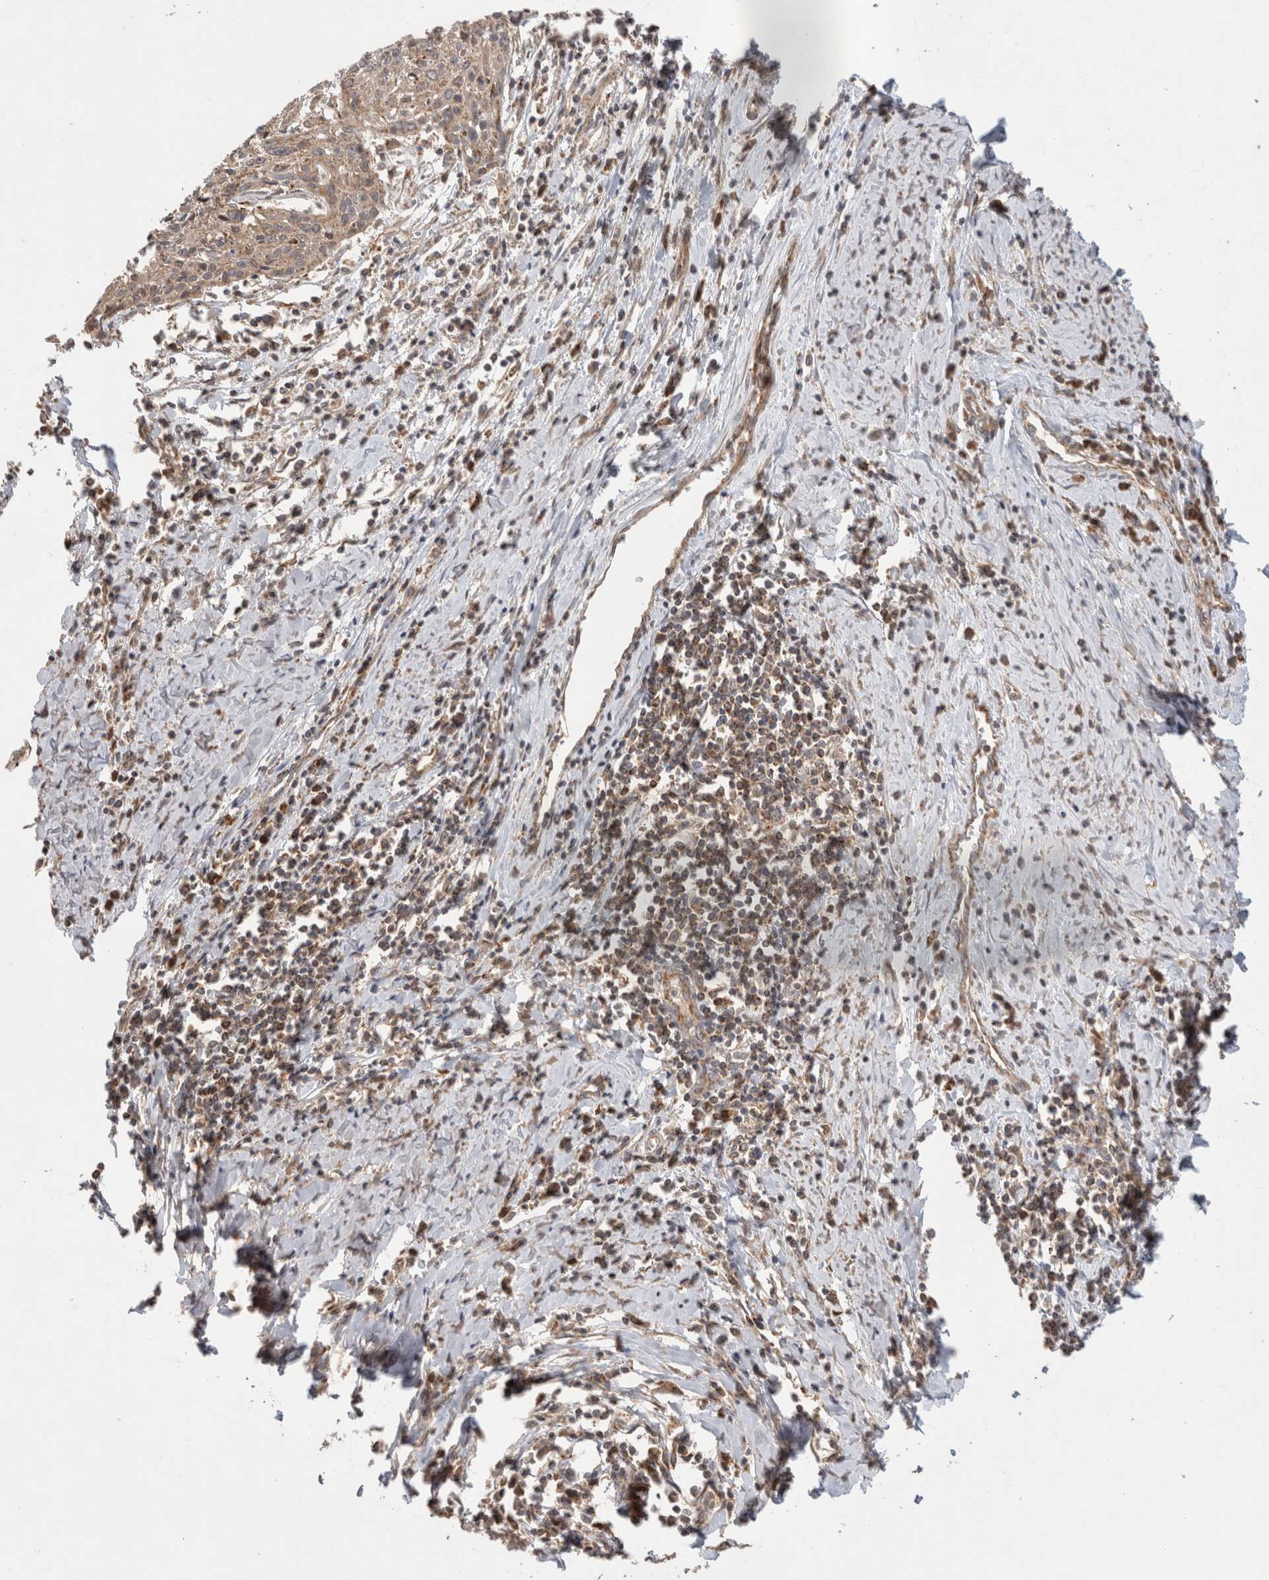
{"staining": {"intensity": "weak", "quantity": ">75%", "location": "cytoplasmic/membranous"}, "tissue": "cervical cancer", "cell_type": "Tumor cells", "image_type": "cancer", "snomed": [{"axis": "morphology", "description": "Squamous cell carcinoma, NOS"}, {"axis": "topography", "description": "Cervix"}], "caption": "This is an image of IHC staining of cervical cancer, which shows weak staining in the cytoplasmic/membranous of tumor cells.", "gene": "IMMP2L", "patient": {"sex": "female", "age": 51}}